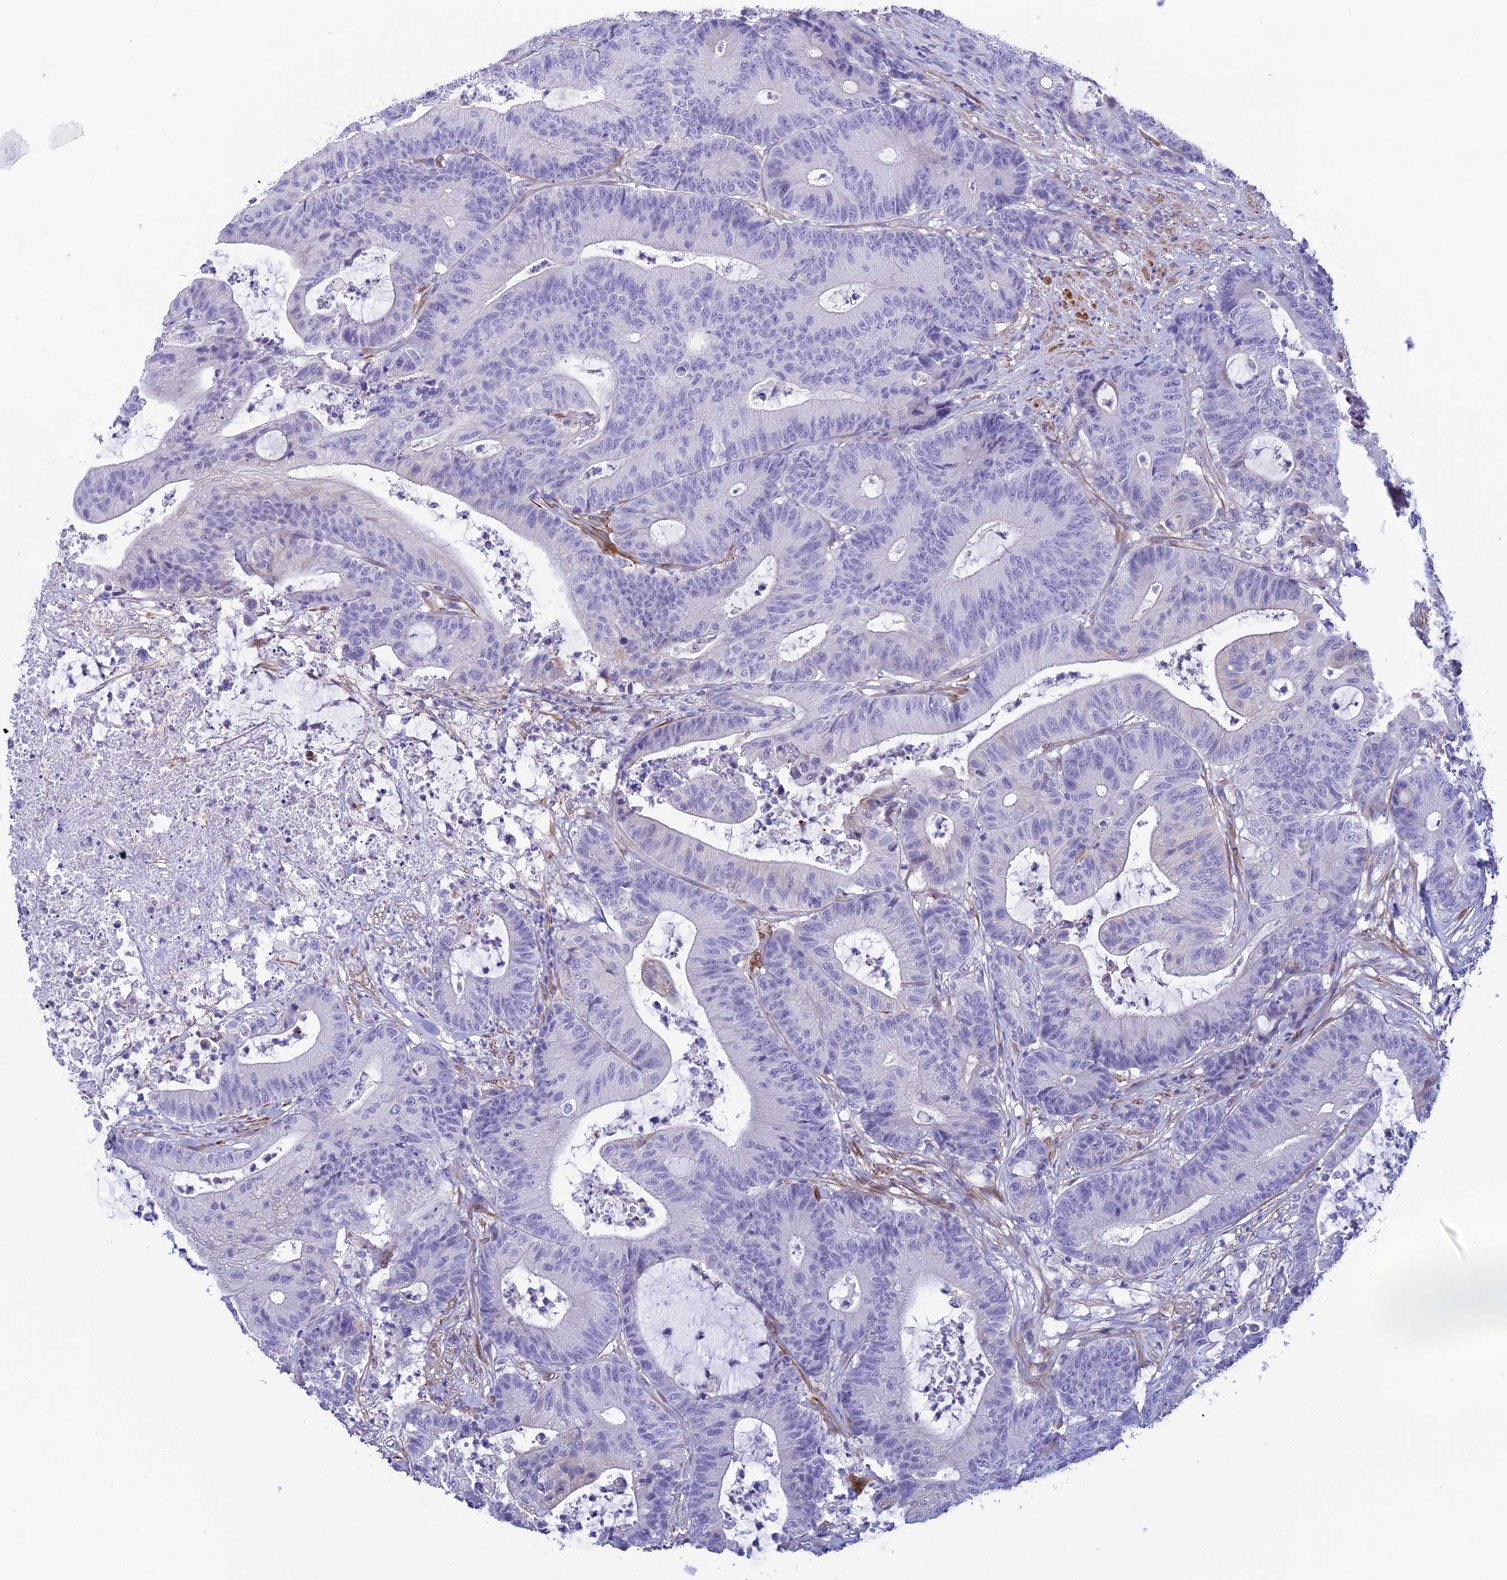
{"staining": {"intensity": "negative", "quantity": "none", "location": "none"}, "tissue": "colorectal cancer", "cell_type": "Tumor cells", "image_type": "cancer", "snomed": [{"axis": "morphology", "description": "Adenocarcinoma, NOS"}, {"axis": "topography", "description": "Colon"}], "caption": "Immunohistochemistry image of colorectal cancer (adenocarcinoma) stained for a protein (brown), which displays no staining in tumor cells.", "gene": "ZDHHC16", "patient": {"sex": "female", "age": 84}}